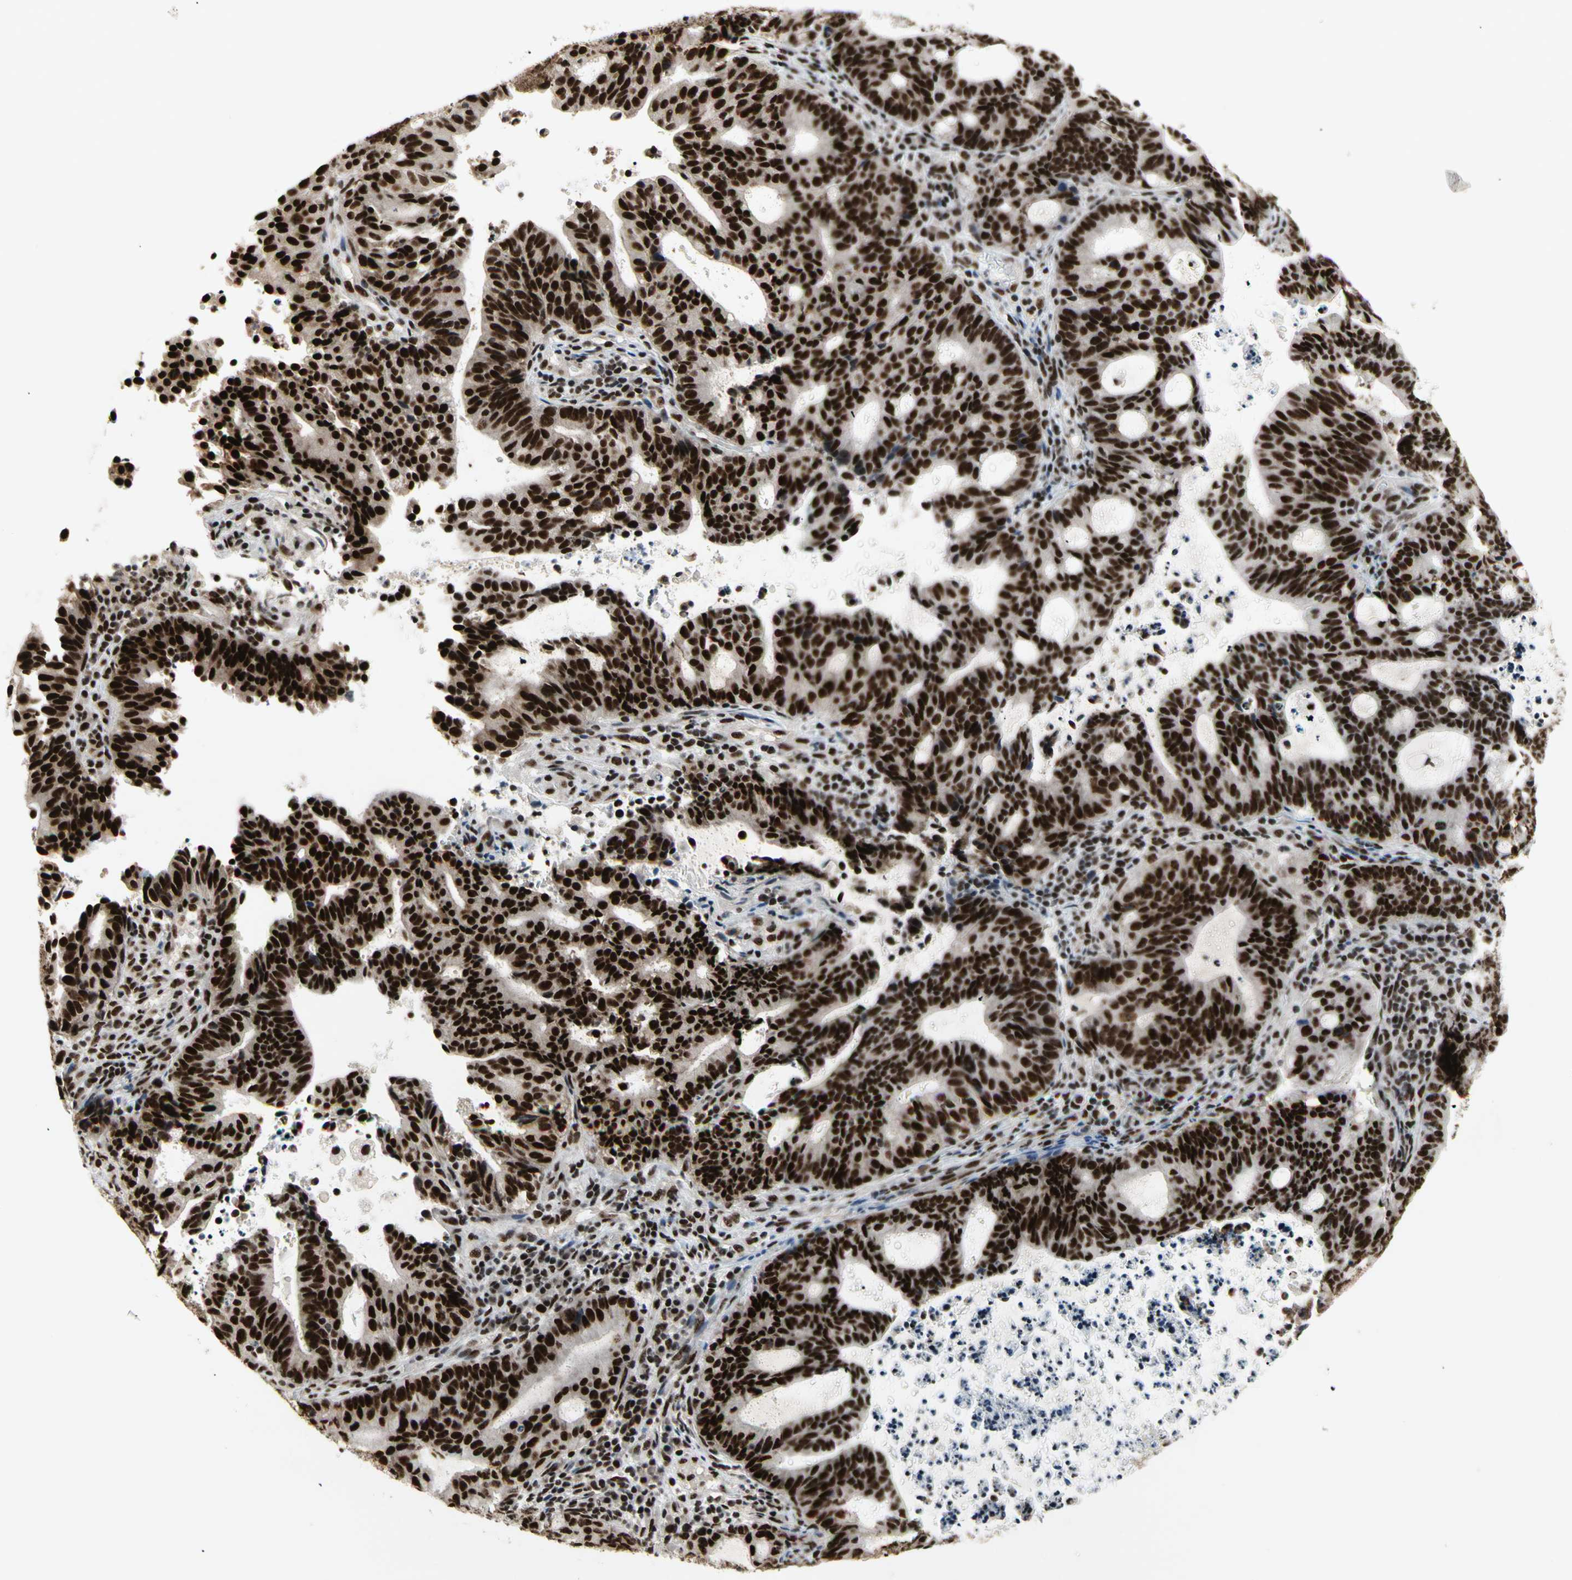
{"staining": {"intensity": "strong", "quantity": ">75%", "location": "nuclear"}, "tissue": "endometrial cancer", "cell_type": "Tumor cells", "image_type": "cancer", "snomed": [{"axis": "morphology", "description": "Adenocarcinoma, NOS"}, {"axis": "topography", "description": "Uterus"}], "caption": "Immunohistochemistry photomicrograph of endometrial cancer stained for a protein (brown), which shows high levels of strong nuclear staining in about >75% of tumor cells.", "gene": "SRSF11", "patient": {"sex": "female", "age": 83}}